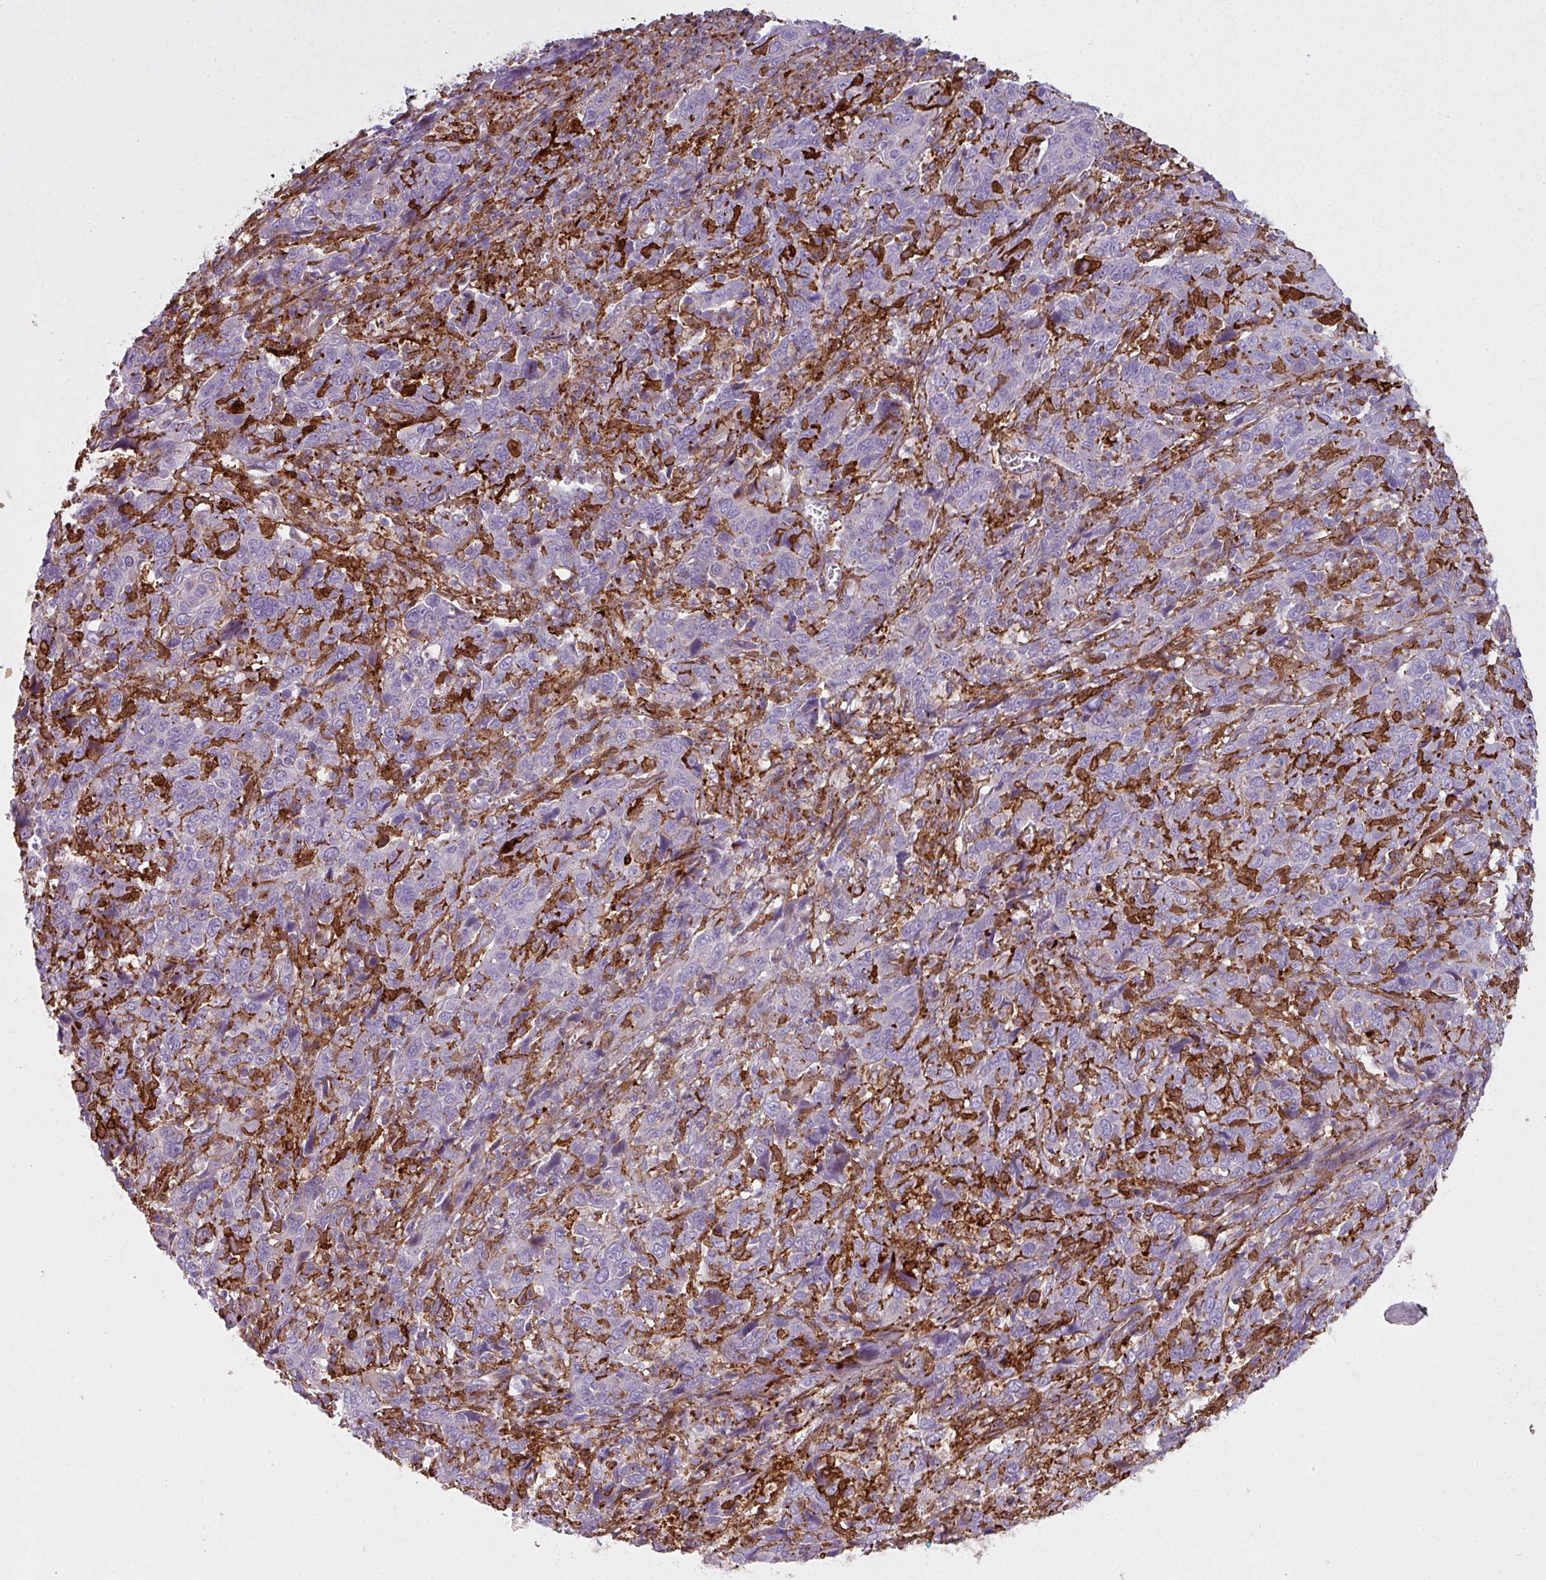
{"staining": {"intensity": "negative", "quantity": "none", "location": "none"}, "tissue": "cervical cancer", "cell_type": "Tumor cells", "image_type": "cancer", "snomed": [{"axis": "morphology", "description": "Squamous cell carcinoma, NOS"}, {"axis": "topography", "description": "Cervix"}], "caption": "Squamous cell carcinoma (cervical) was stained to show a protein in brown. There is no significant positivity in tumor cells.", "gene": "COL8A1", "patient": {"sex": "female", "age": 46}}